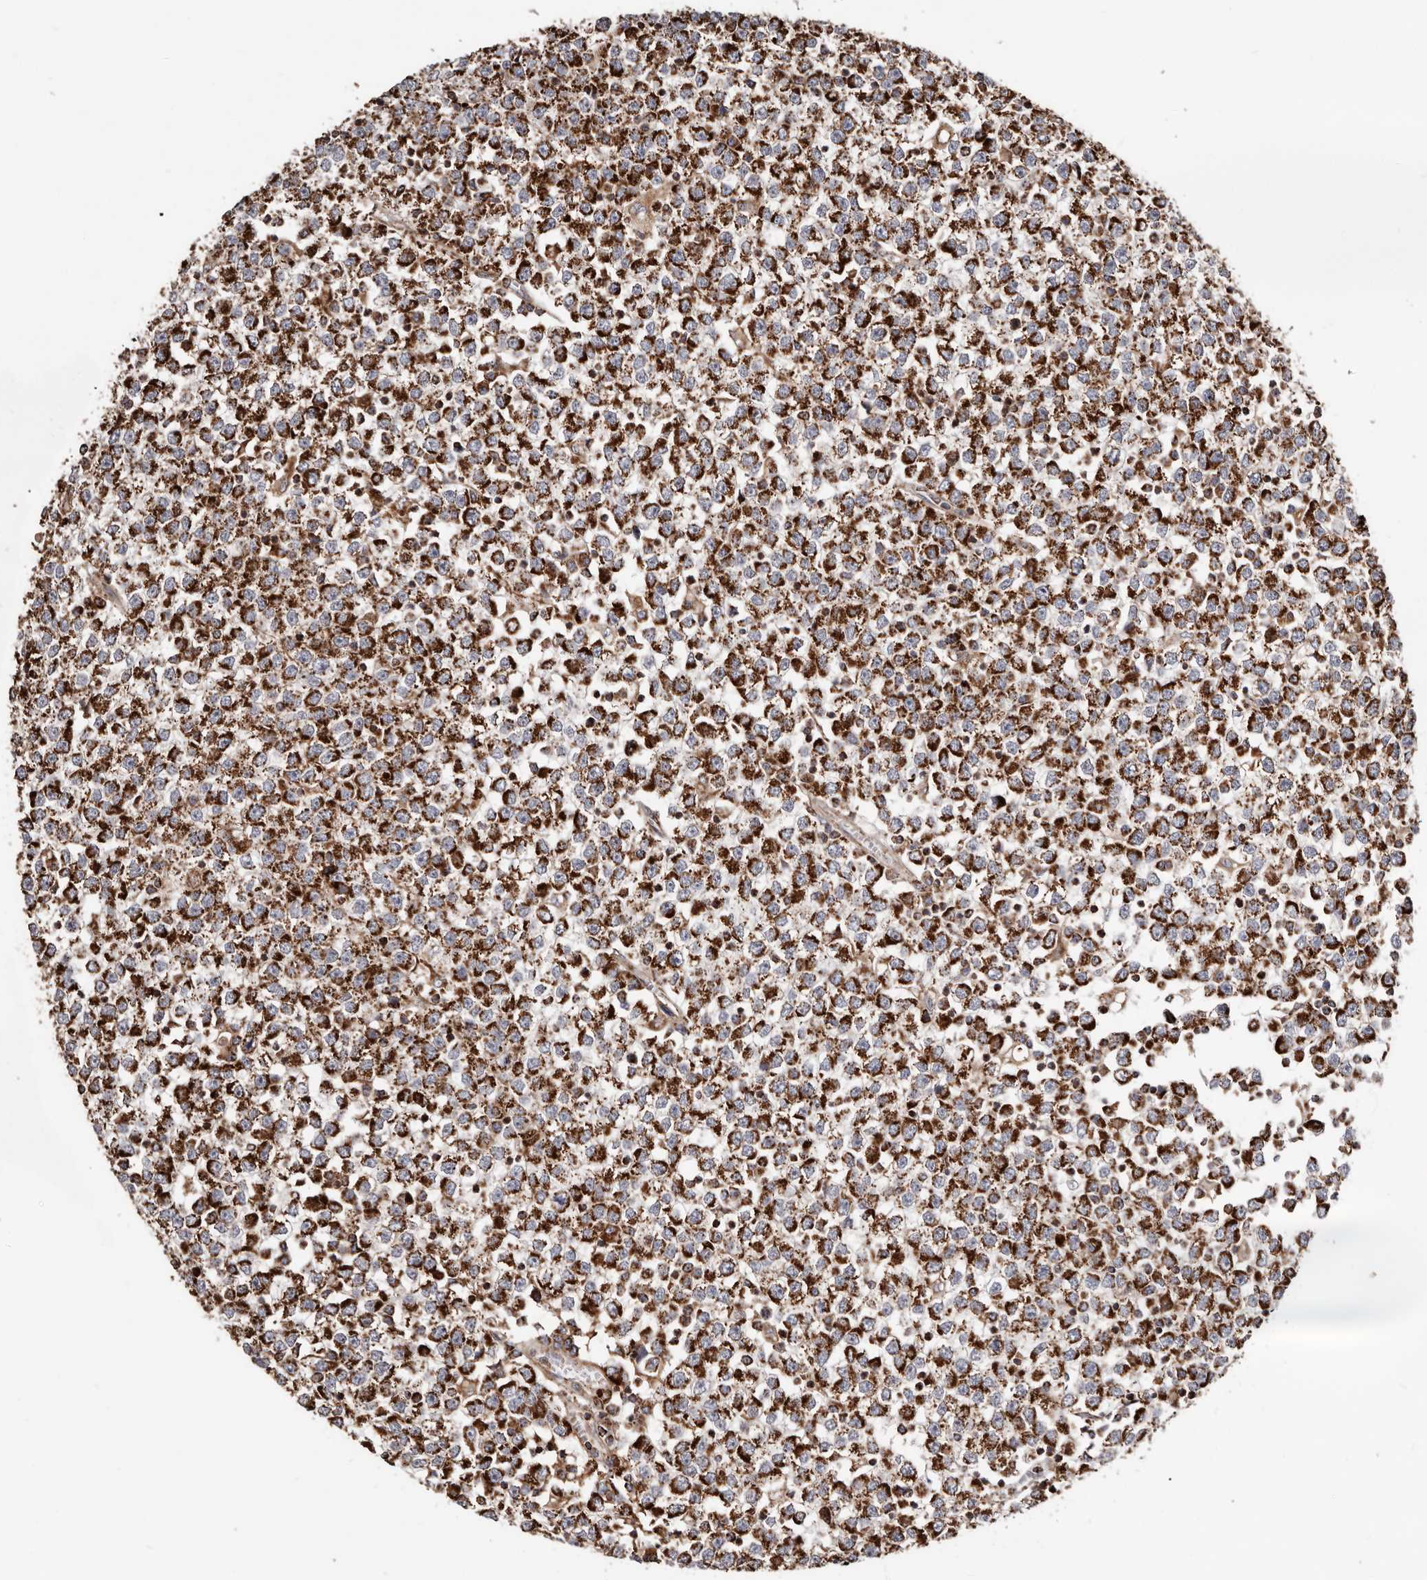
{"staining": {"intensity": "strong", "quantity": "25%-75%", "location": "cytoplasmic/membranous"}, "tissue": "testis cancer", "cell_type": "Tumor cells", "image_type": "cancer", "snomed": [{"axis": "morphology", "description": "Seminoma, NOS"}, {"axis": "topography", "description": "Testis"}], "caption": "Brown immunohistochemical staining in seminoma (testis) shows strong cytoplasmic/membranous expression in about 25%-75% of tumor cells.", "gene": "PRKACB", "patient": {"sex": "male", "age": 65}}